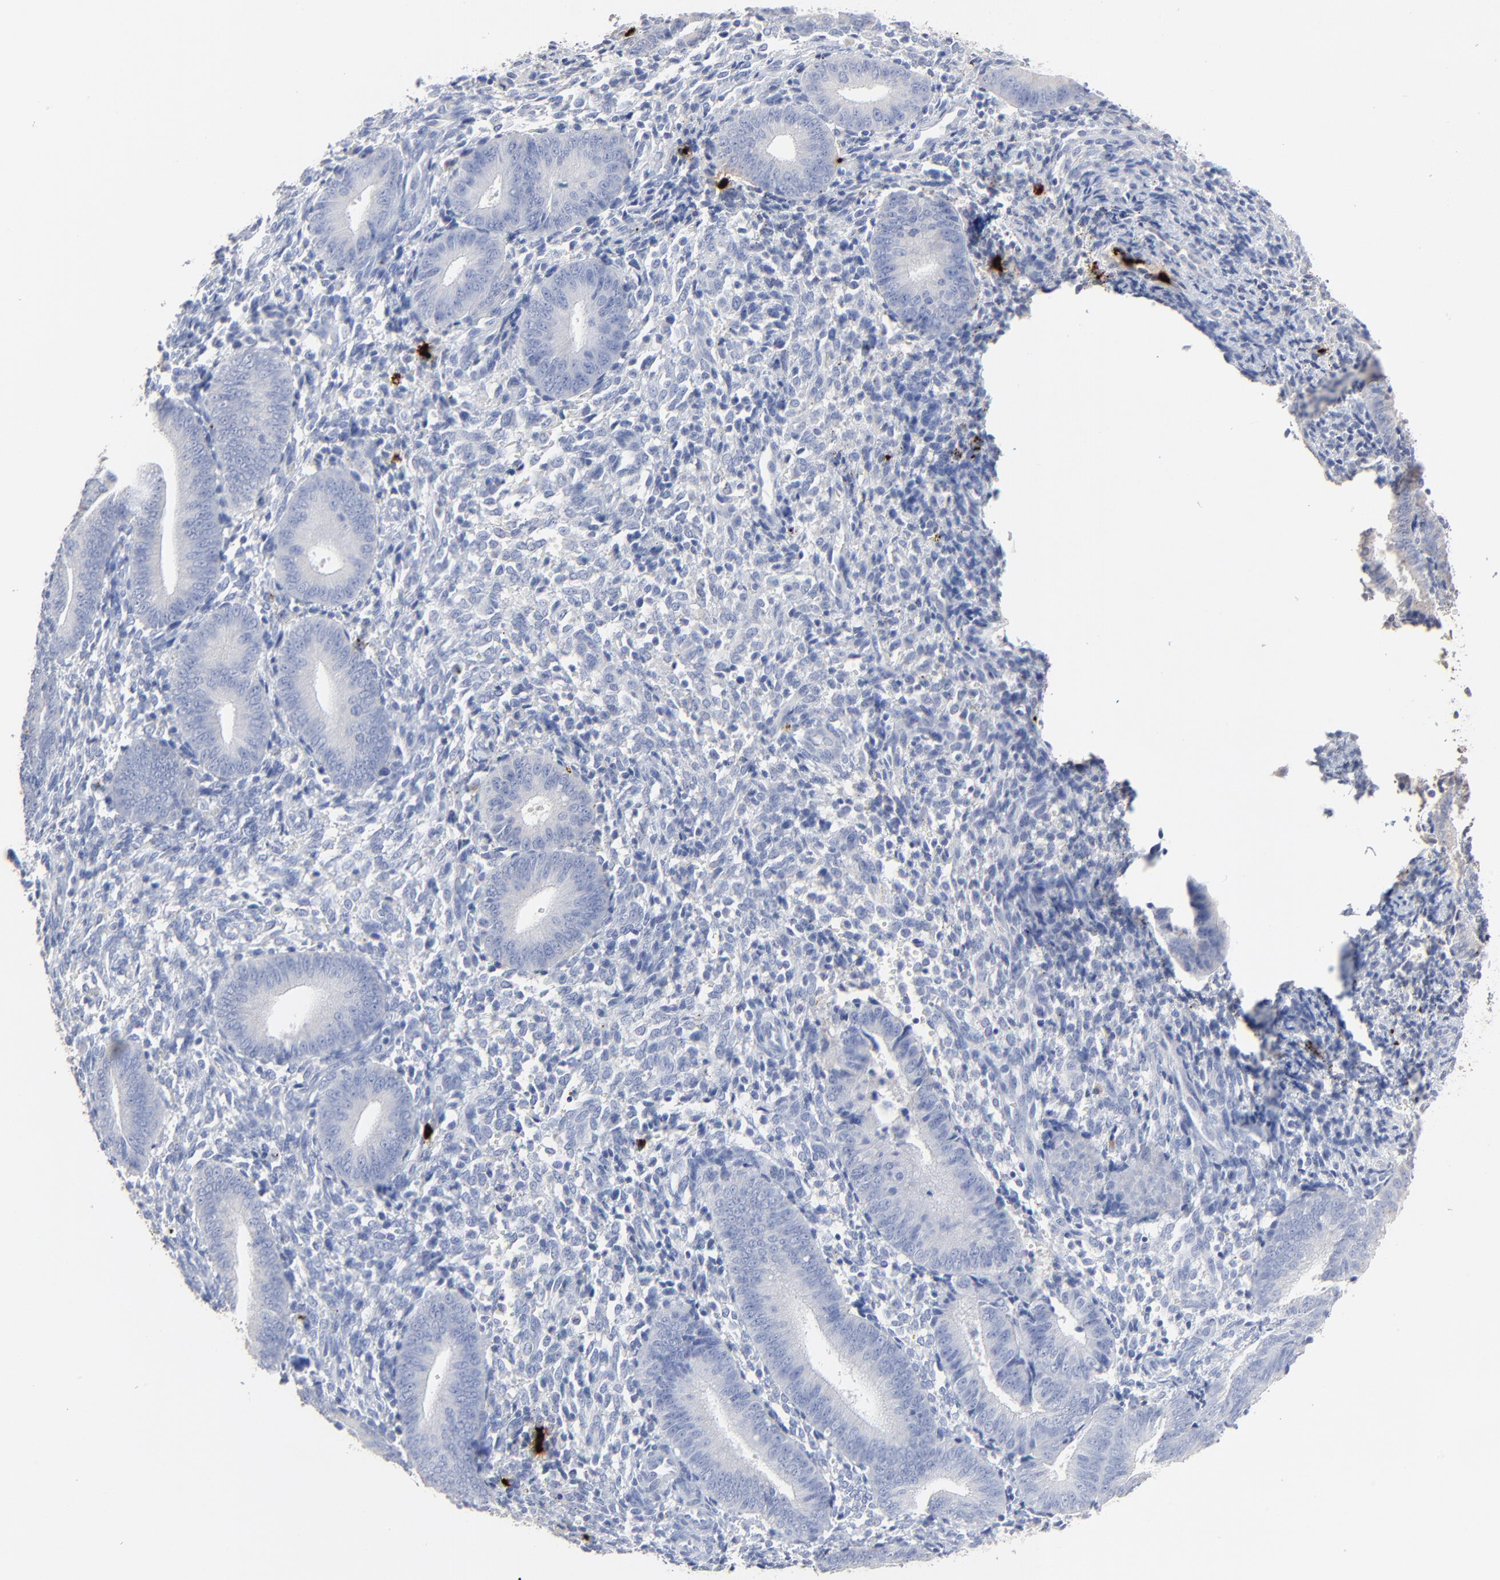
{"staining": {"intensity": "negative", "quantity": "none", "location": "none"}, "tissue": "endometrium", "cell_type": "Cells in endometrial stroma", "image_type": "normal", "snomed": [{"axis": "morphology", "description": "Normal tissue, NOS"}, {"axis": "topography", "description": "Uterus"}, {"axis": "topography", "description": "Endometrium"}], "caption": "Protein analysis of unremarkable endometrium exhibits no significant positivity in cells in endometrial stroma.", "gene": "LCN2", "patient": {"sex": "female", "age": 33}}